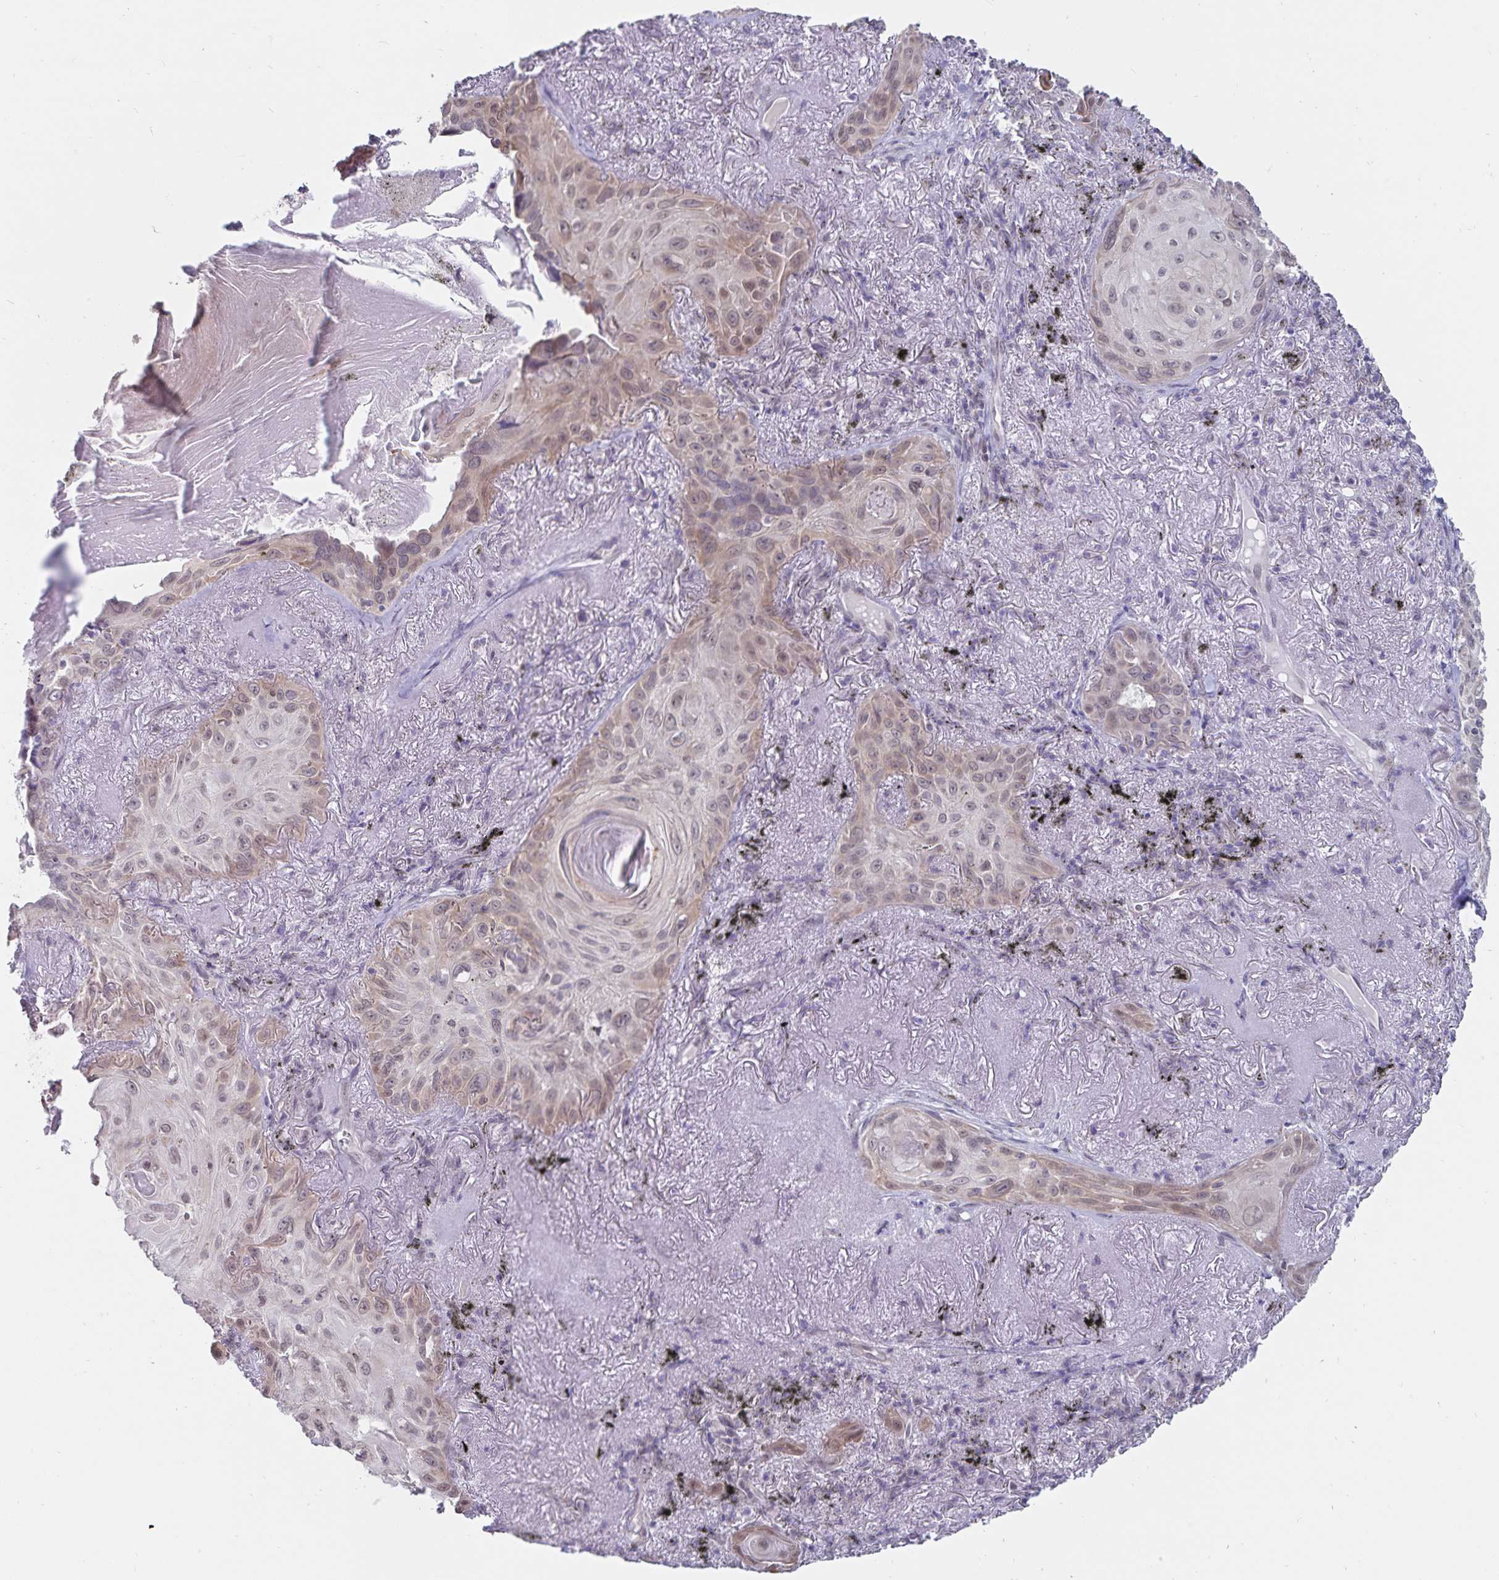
{"staining": {"intensity": "weak", "quantity": "<25%", "location": "cytoplasmic/membranous"}, "tissue": "lung cancer", "cell_type": "Tumor cells", "image_type": "cancer", "snomed": [{"axis": "morphology", "description": "Squamous cell carcinoma, NOS"}, {"axis": "topography", "description": "Lung"}], "caption": "Lung cancer stained for a protein using immunohistochemistry (IHC) reveals no staining tumor cells.", "gene": "ATP2A2", "patient": {"sex": "male", "age": 79}}